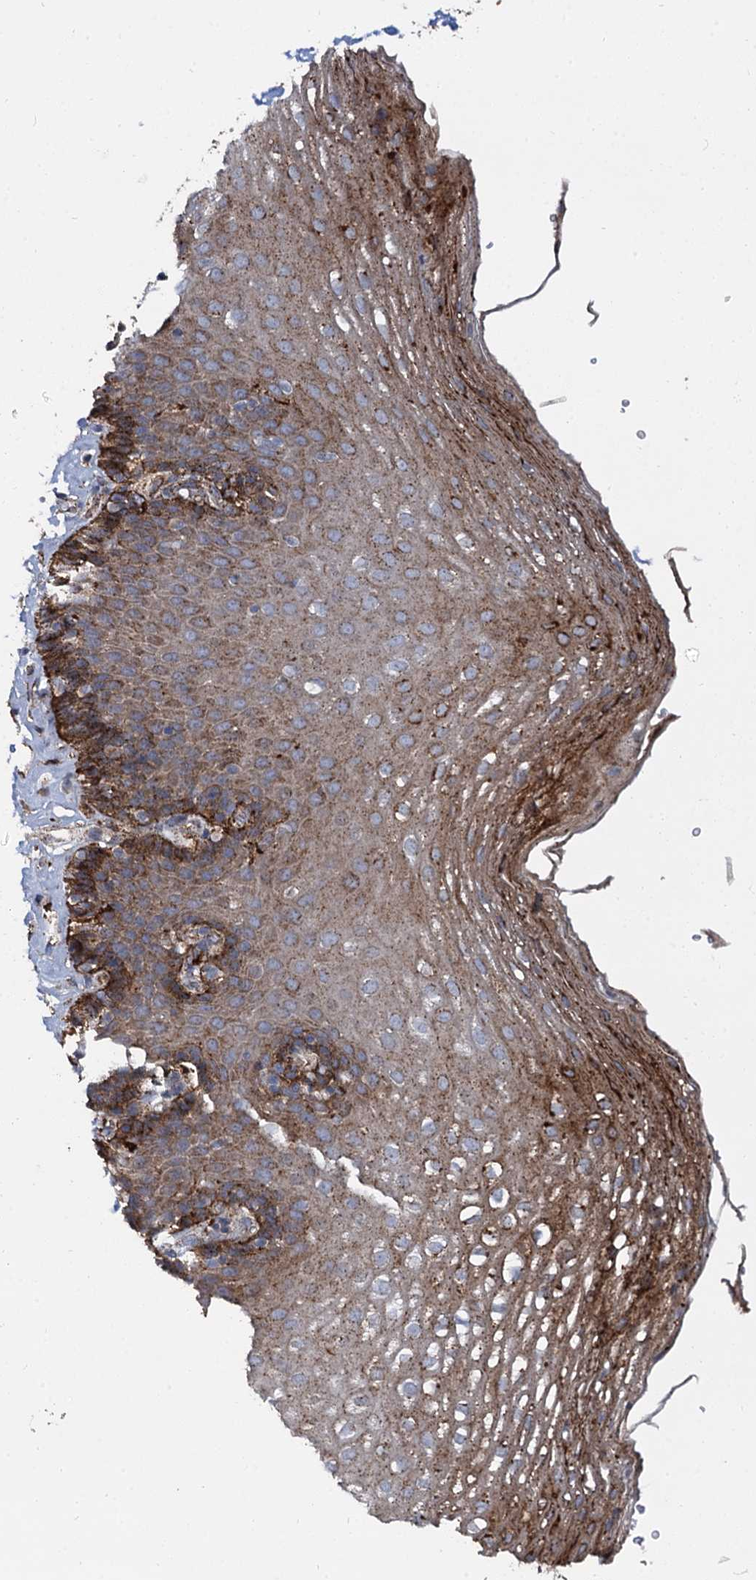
{"staining": {"intensity": "strong", "quantity": "<25%", "location": "cytoplasmic/membranous"}, "tissue": "esophagus", "cell_type": "Squamous epithelial cells", "image_type": "normal", "snomed": [{"axis": "morphology", "description": "Normal tissue, NOS"}, {"axis": "topography", "description": "Esophagus"}], "caption": "Protein expression analysis of normal esophagus exhibits strong cytoplasmic/membranous positivity in about <25% of squamous epithelial cells.", "gene": "GBA1", "patient": {"sex": "female", "age": 66}}